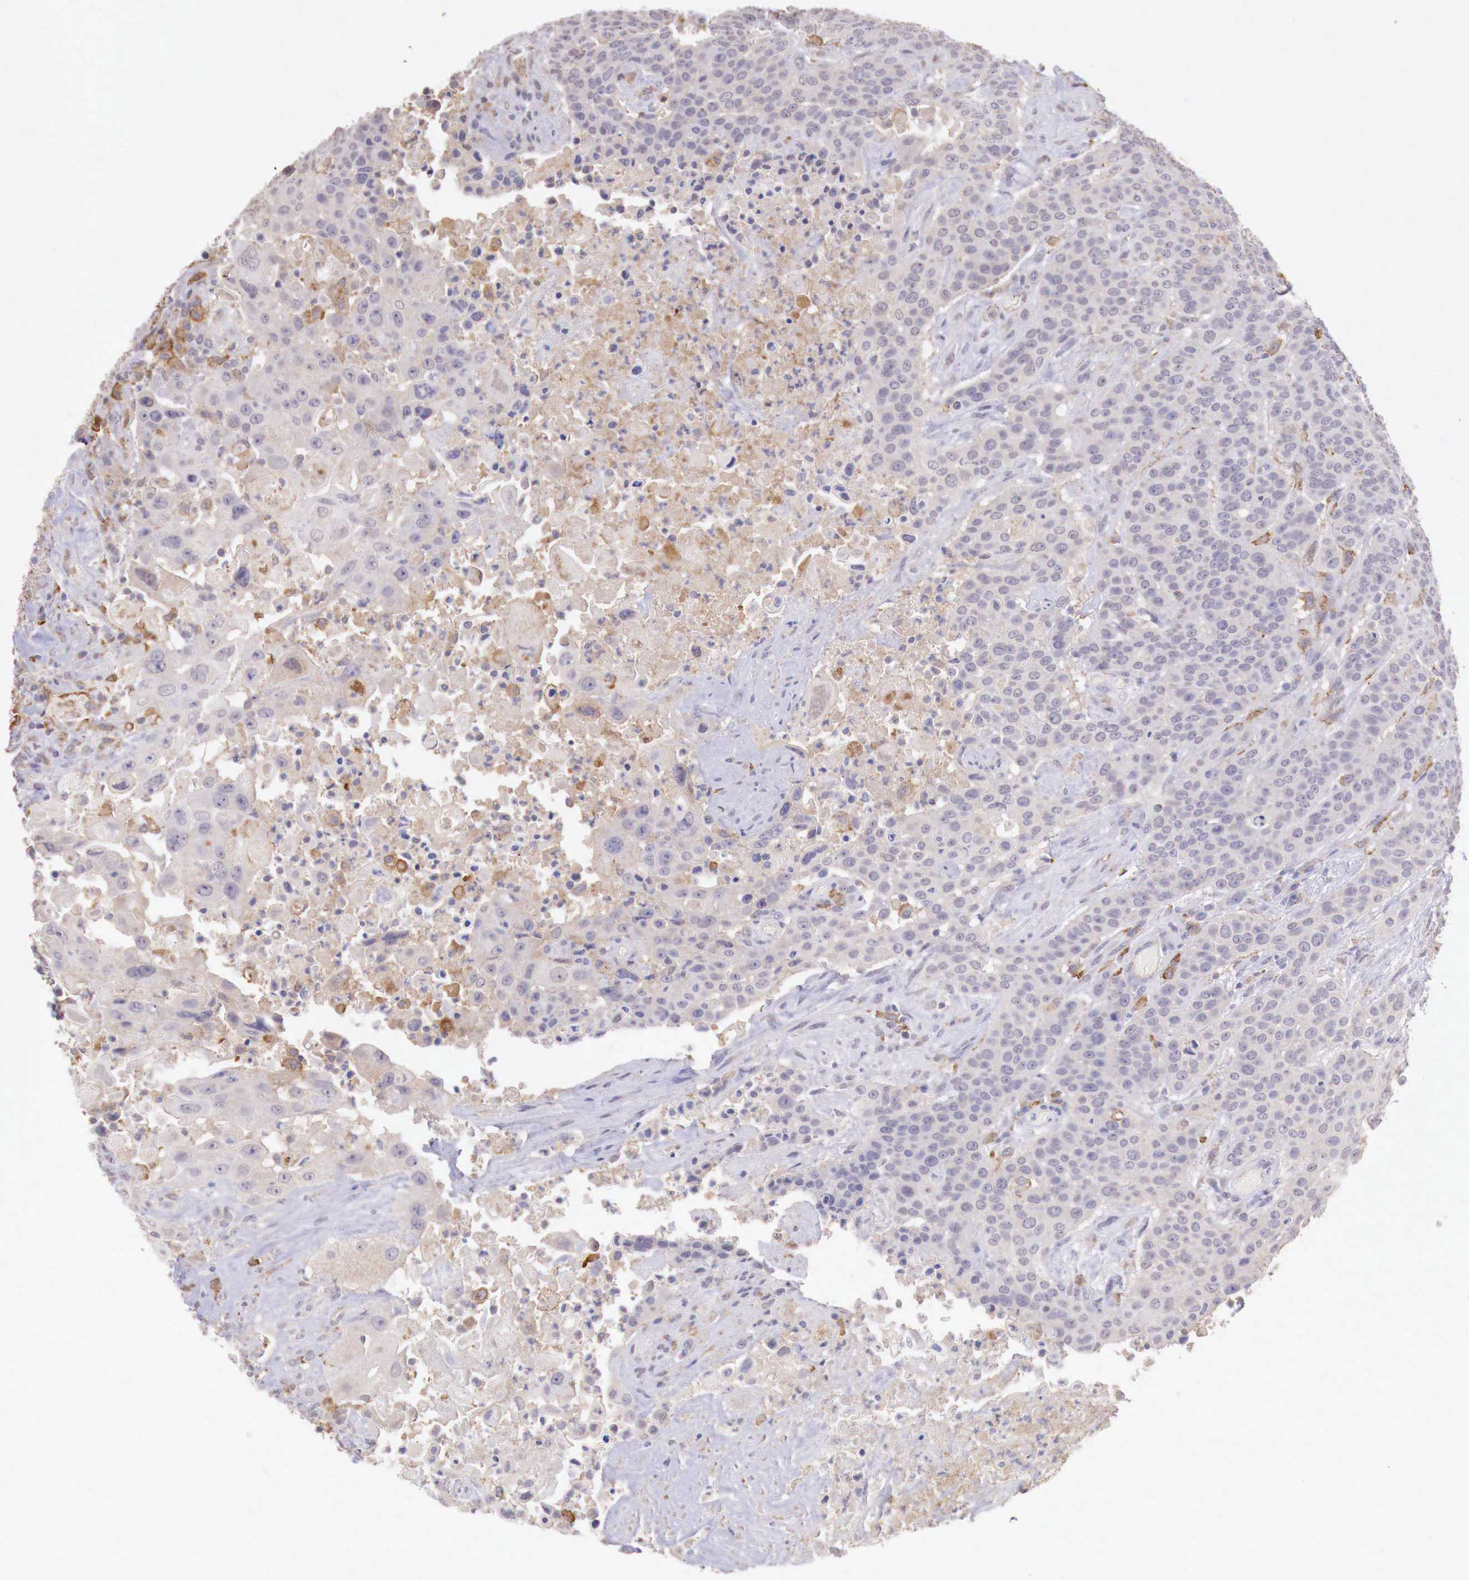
{"staining": {"intensity": "weak", "quantity": "<25%", "location": "cytoplasmic/membranous"}, "tissue": "urothelial cancer", "cell_type": "Tumor cells", "image_type": "cancer", "snomed": [{"axis": "morphology", "description": "Urothelial carcinoma, High grade"}, {"axis": "topography", "description": "Urinary bladder"}], "caption": "A histopathology image of urothelial cancer stained for a protein demonstrates no brown staining in tumor cells. (Brightfield microscopy of DAB IHC at high magnification).", "gene": "CHRDL1", "patient": {"sex": "male", "age": 74}}